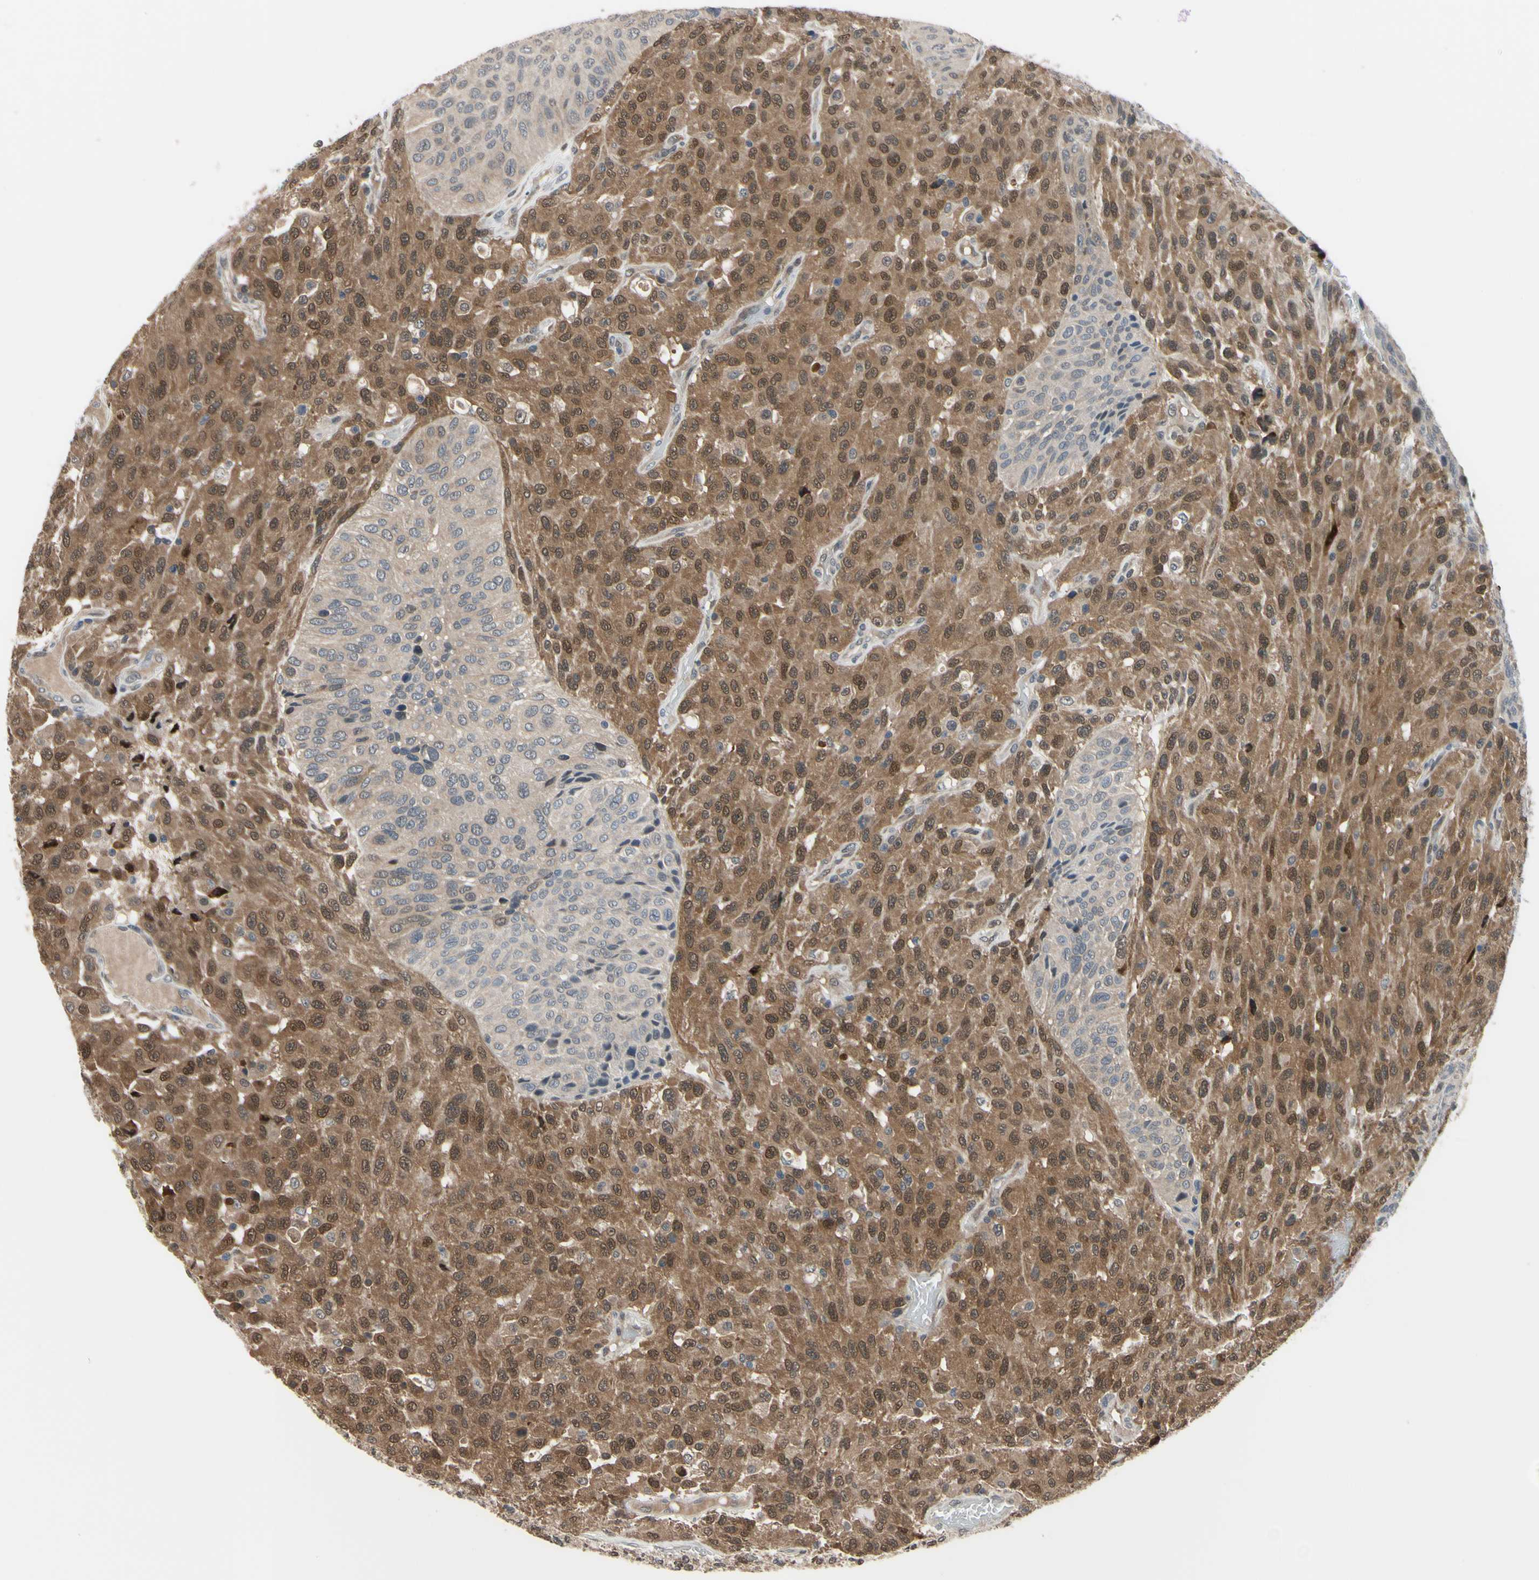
{"staining": {"intensity": "moderate", "quantity": ">75%", "location": "cytoplasmic/membranous,nuclear"}, "tissue": "urothelial cancer", "cell_type": "Tumor cells", "image_type": "cancer", "snomed": [{"axis": "morphology", "description": "Urothelial carcinoma, High grade"}, {"axis": "topography", "description": "Urinary bladder"}], "caption": "Human high-grade urothelial carcinoma stained for a protein (brown) shows moderate cytoplasmic/membranous and nuclear positive expression in approximately >75% of tumor cells.", "gene": "HSPA4", "patient": {"sex": "male", "age": 66}}